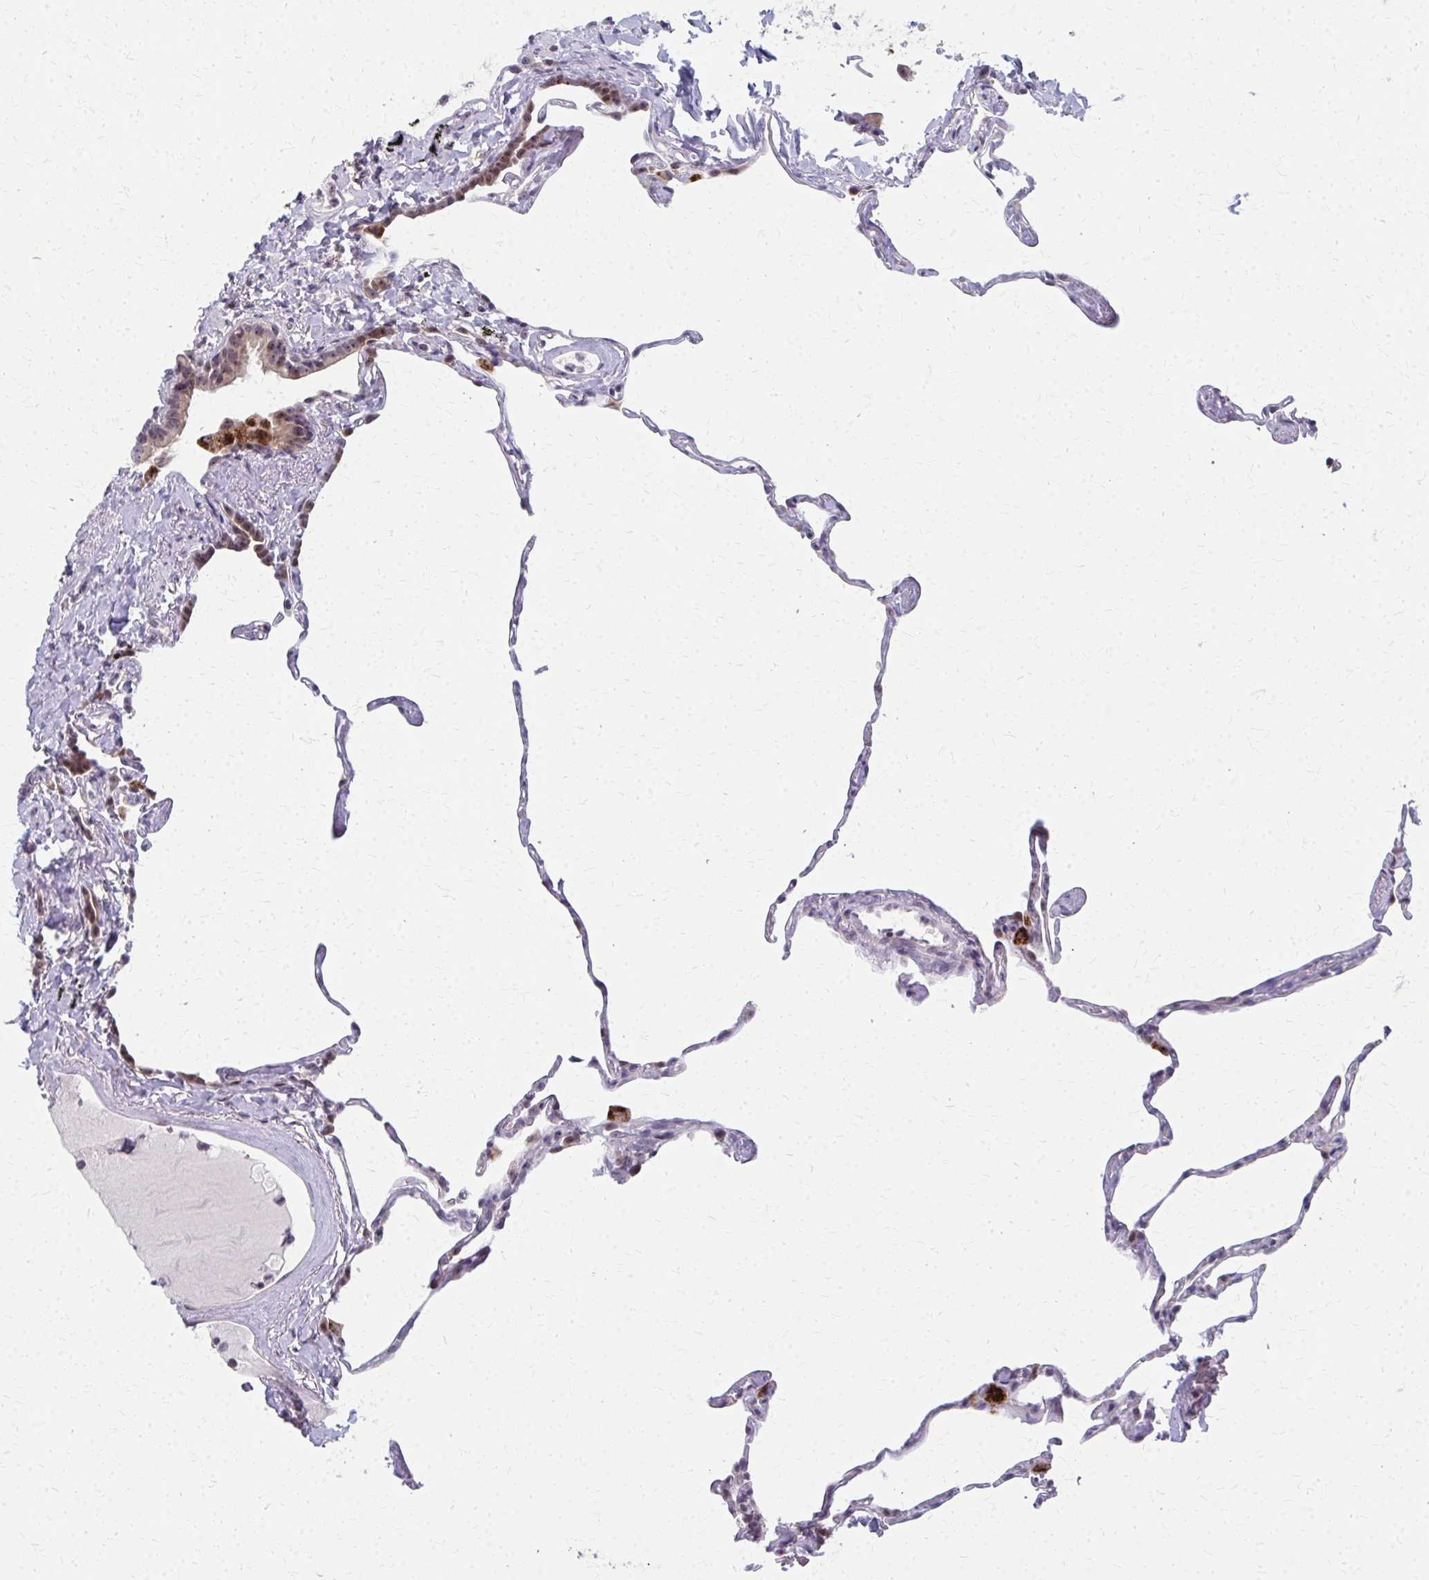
{"staining": {"intensity": "negative", "quantity": "none", "location": "none"}, "tissue": "lung", "cell_type": "Alveolar cells", "image_type": "normal", "snomed": [{"axis": "morphology", "description": "Normal tissue, NOS"}, {"axis": "topography", "description": "Lung"}], "caption": "Lung stained for a protein using immunohistochemistry (IHC) reveals no staining alveolar cells.", "gene": "NUDT16", "patient": {"sex": "male", "age": 65}}